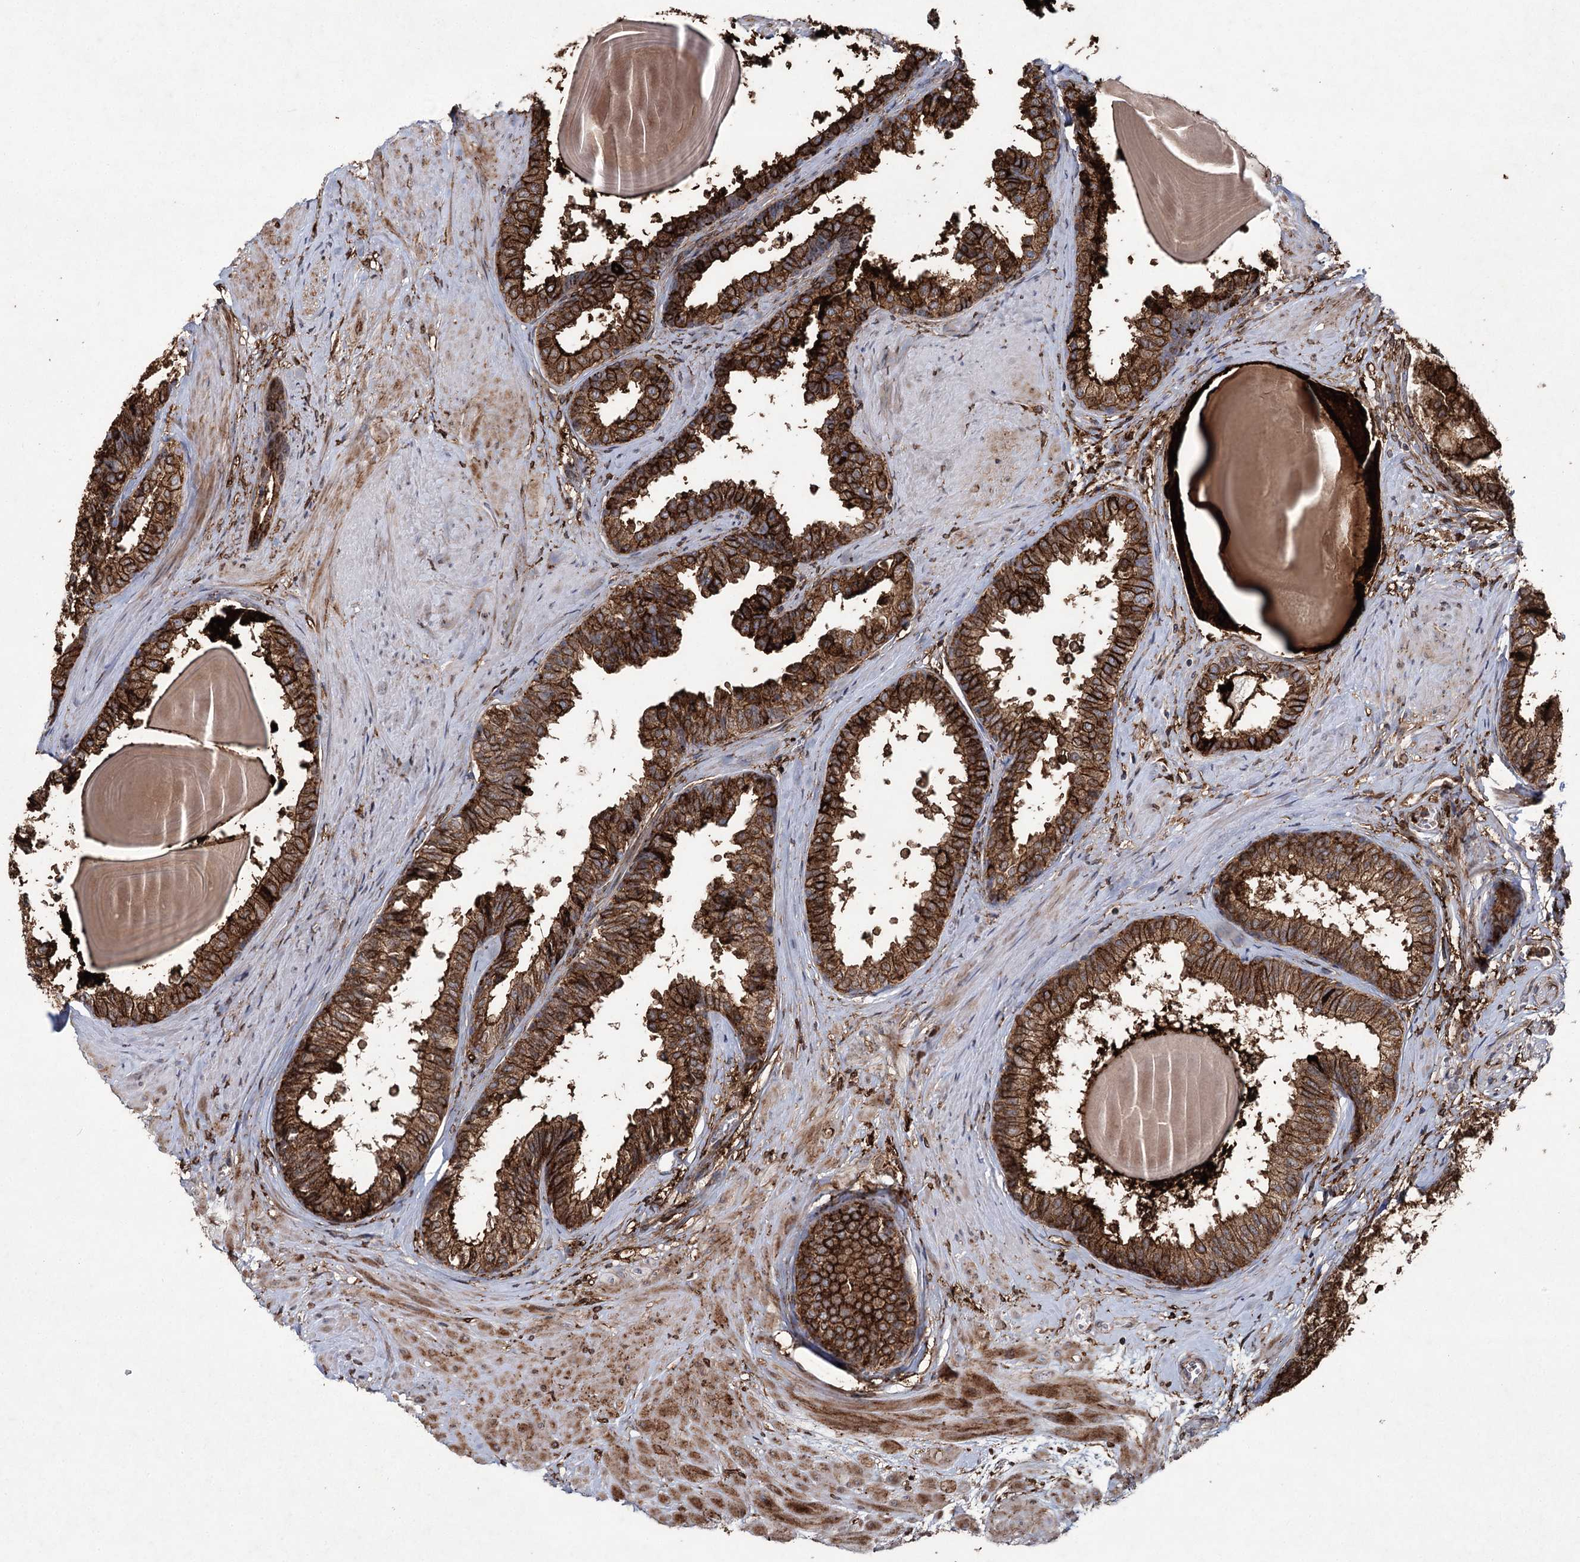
{"staining": {"intensity": "strong", "quantity": ">75%", "location": "cytoplasmic/membranous"}, "tissue": "prostate", "cell_type": "Glandular cells", "image_type": "normal", "snomed": [{"axis": "morphology", "description": "Normal tissue, NOS"}, {"axis": "topography", "description": "Prostate"}], "caption": "Protein expression analysis of benign prostate displays strong cytoplasmic/membranous positivity in about >75% of glandular cells. The staining is performed using DAB brown chromogen to label protein expression. The nuclei are counter-stained blue using hematoxylin.", "gene": "DCUN1D4", "patient": {"sex": "male", "age": 48}}